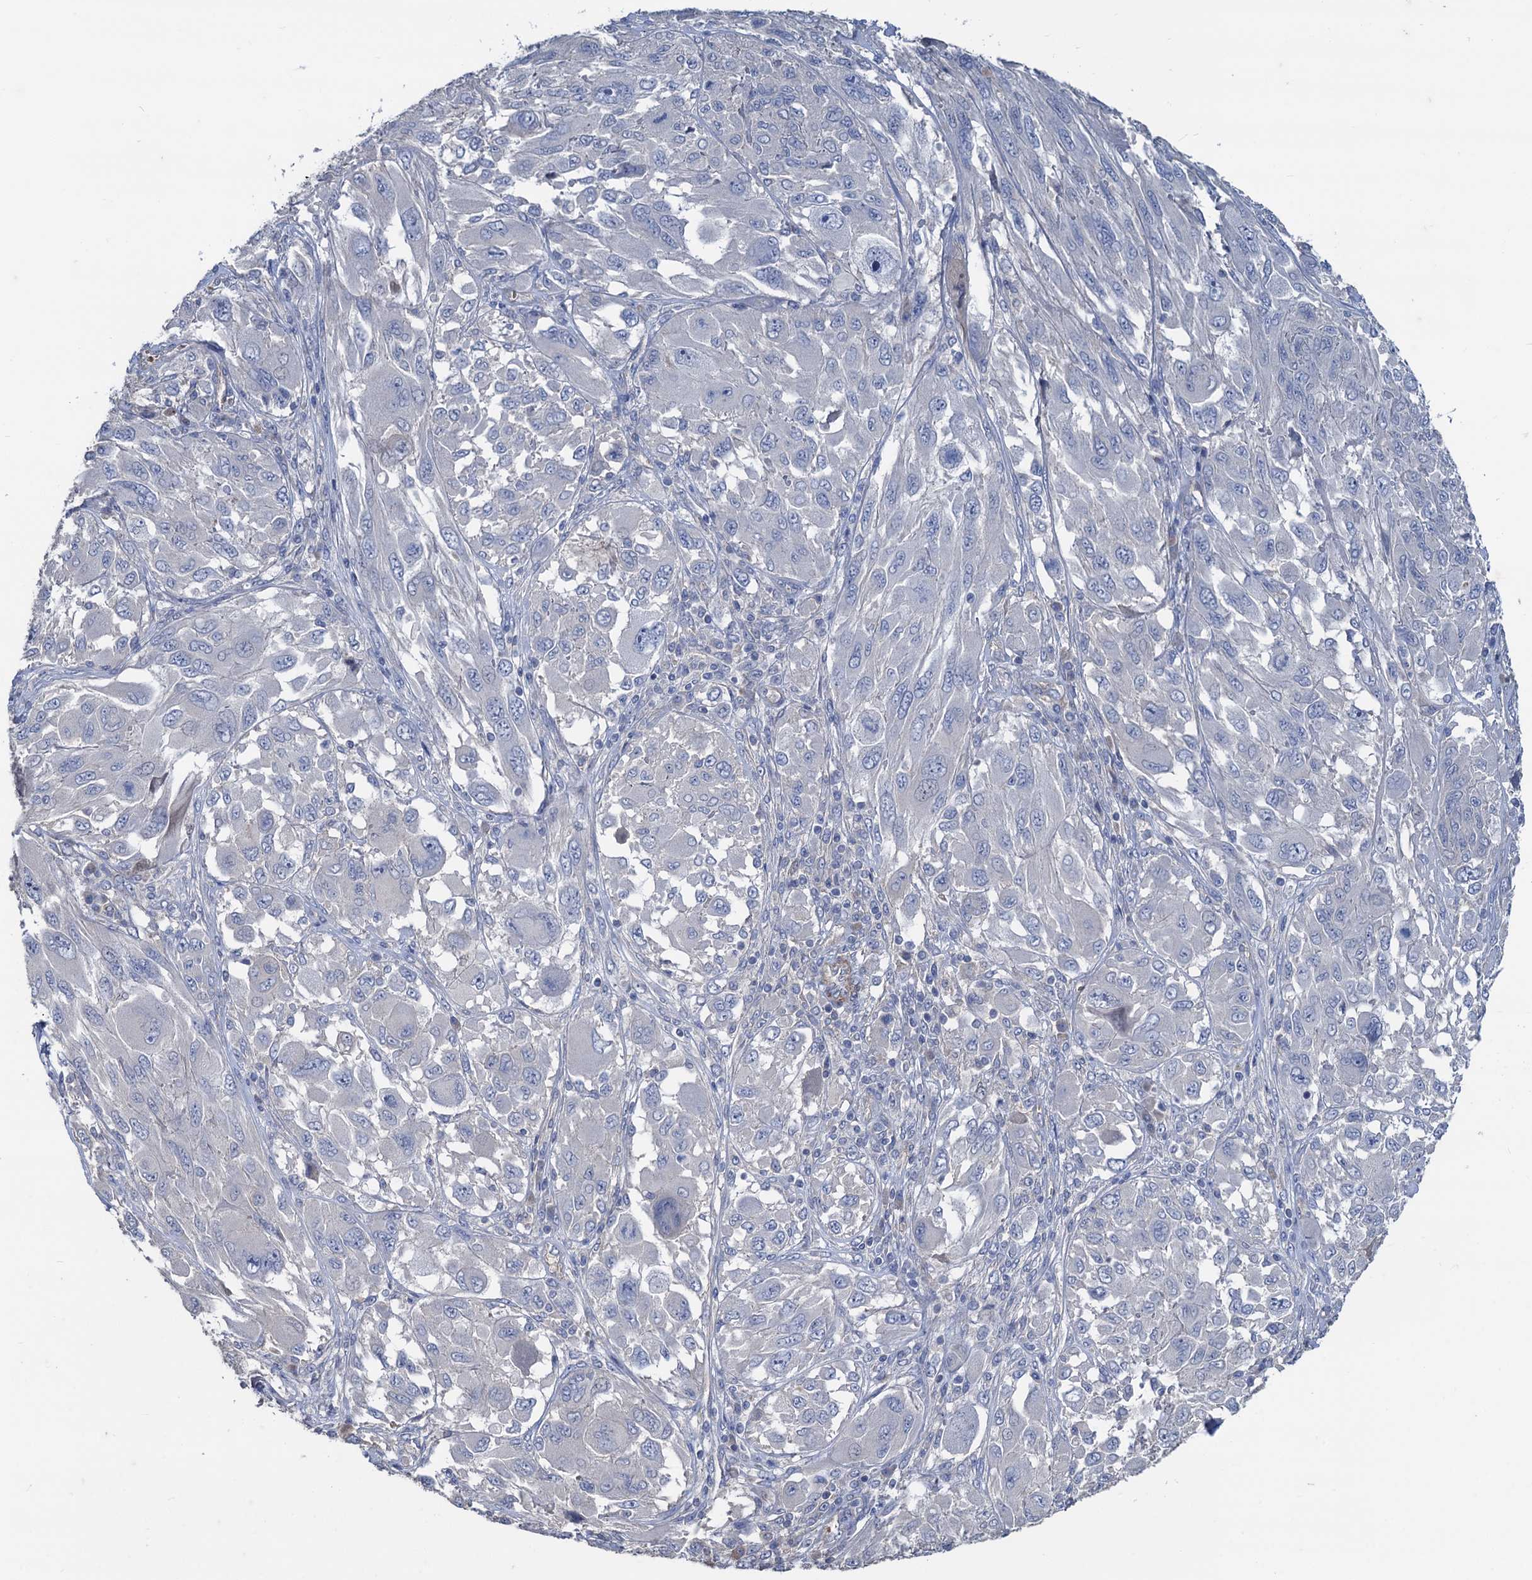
{"staining": {"intensity": "negative", "quantity": "none", "location": "none"}, "tissue": "melanoma", "cell_type": "Tumor cells", "image_type": "cancer", "snomed": [{"axis": "morphology", "description": "Malignant melanoma, NOS"}, {"axis": "topography", "description": "Skin"}], "caption": "Malignant melanoma was stained to show a protein in brown. There is no significant staining in tumor cells.", "gene": "SMCO3", "patient": {"sex": "female", "age": 91}}